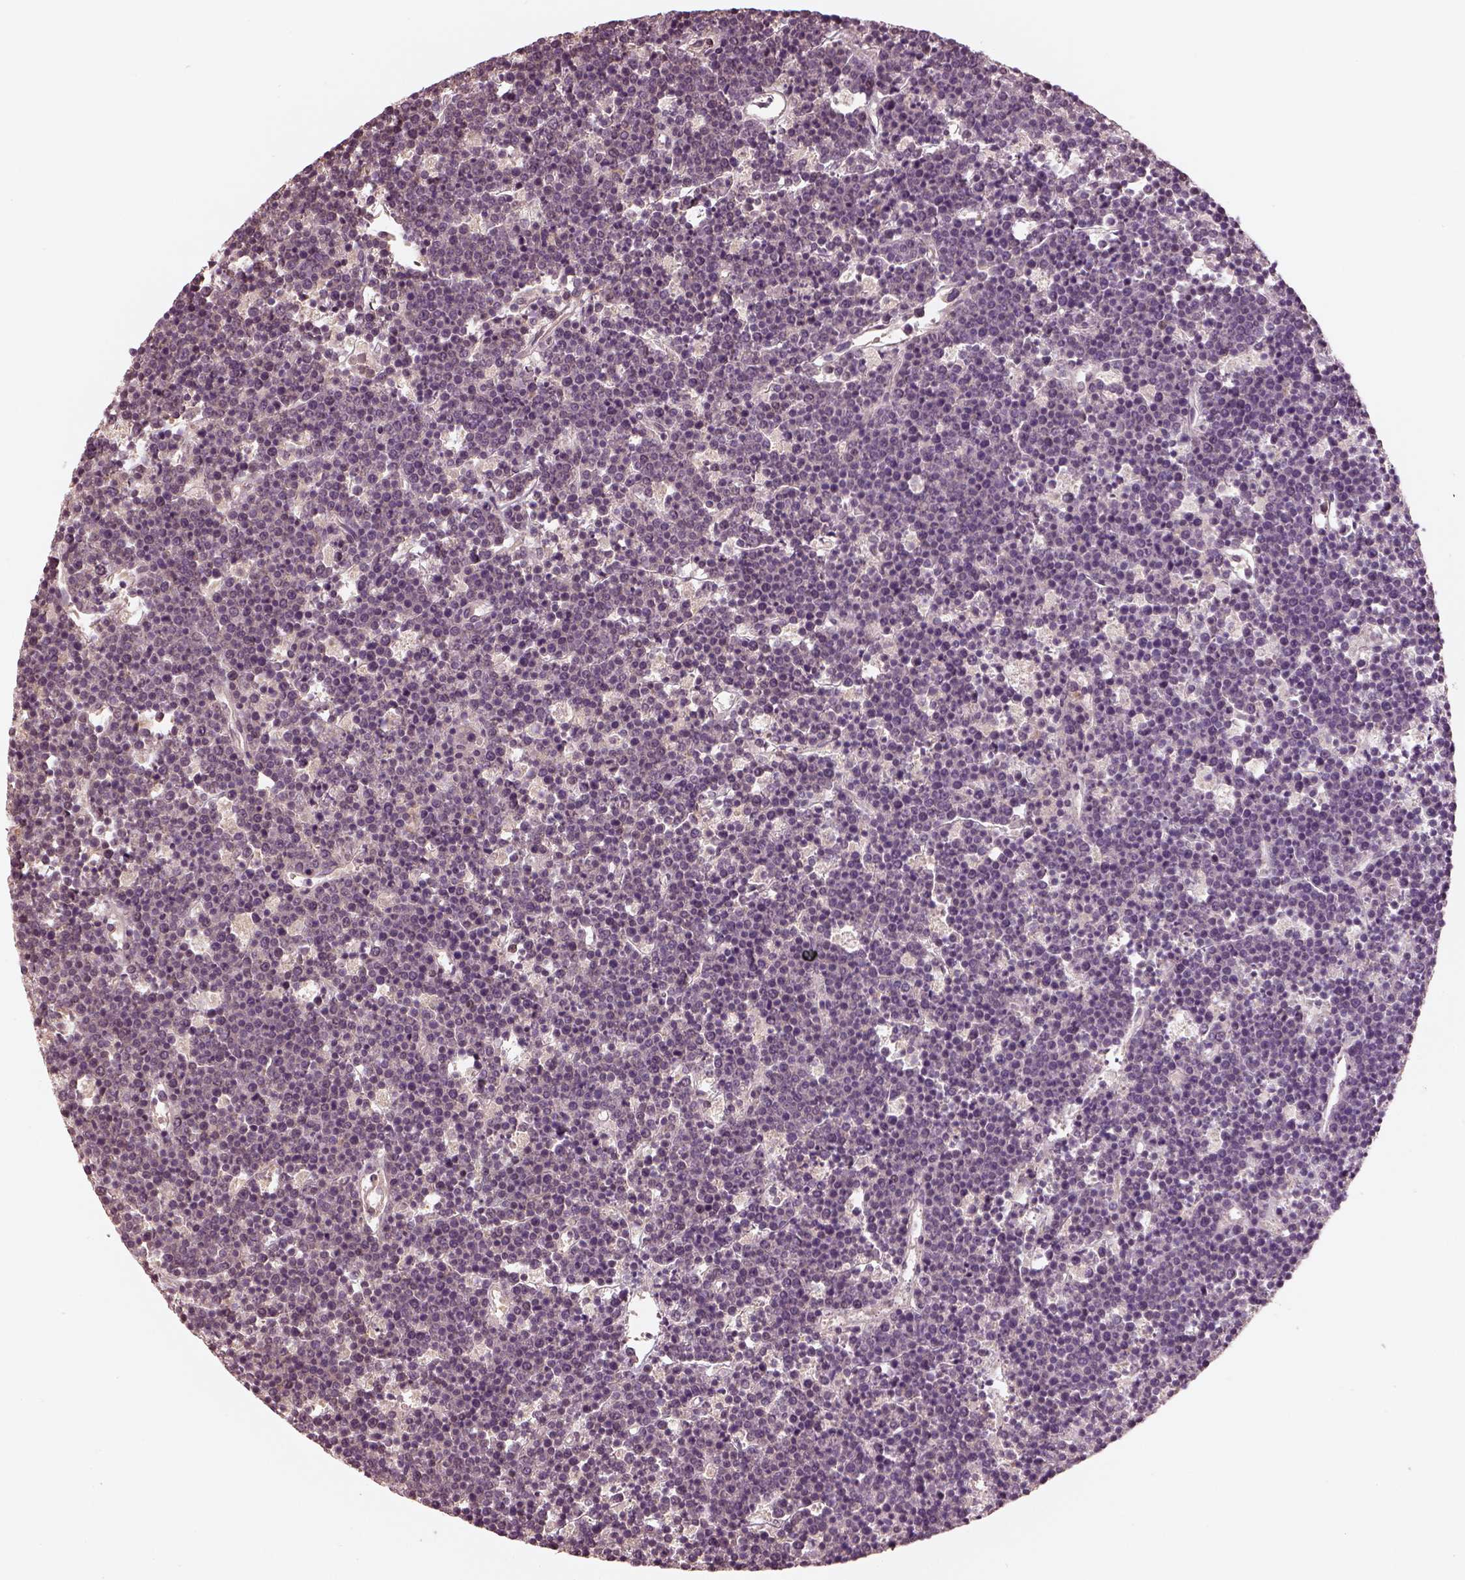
{"staining": {"intensity": "negative", "quantity": "none", "location": "none"}, "tissue": "lymphoma", "cell_type": "Tumor cells", "image_type": "cancer", "snomed": [{"axis": "morphology", "description": "Malignant lymphoma, non-Hodgkin's type, High grade"}, {"axis": "topography", "description": "Ovary"}], "caption": "The immunohistochemistry image has no significant expression in tumor cells of high-grade malignant lymphoma, non-Hodgkin's type tissue.", "gene": "EGR4", "patient": {"sex": "female", "age": 56}}